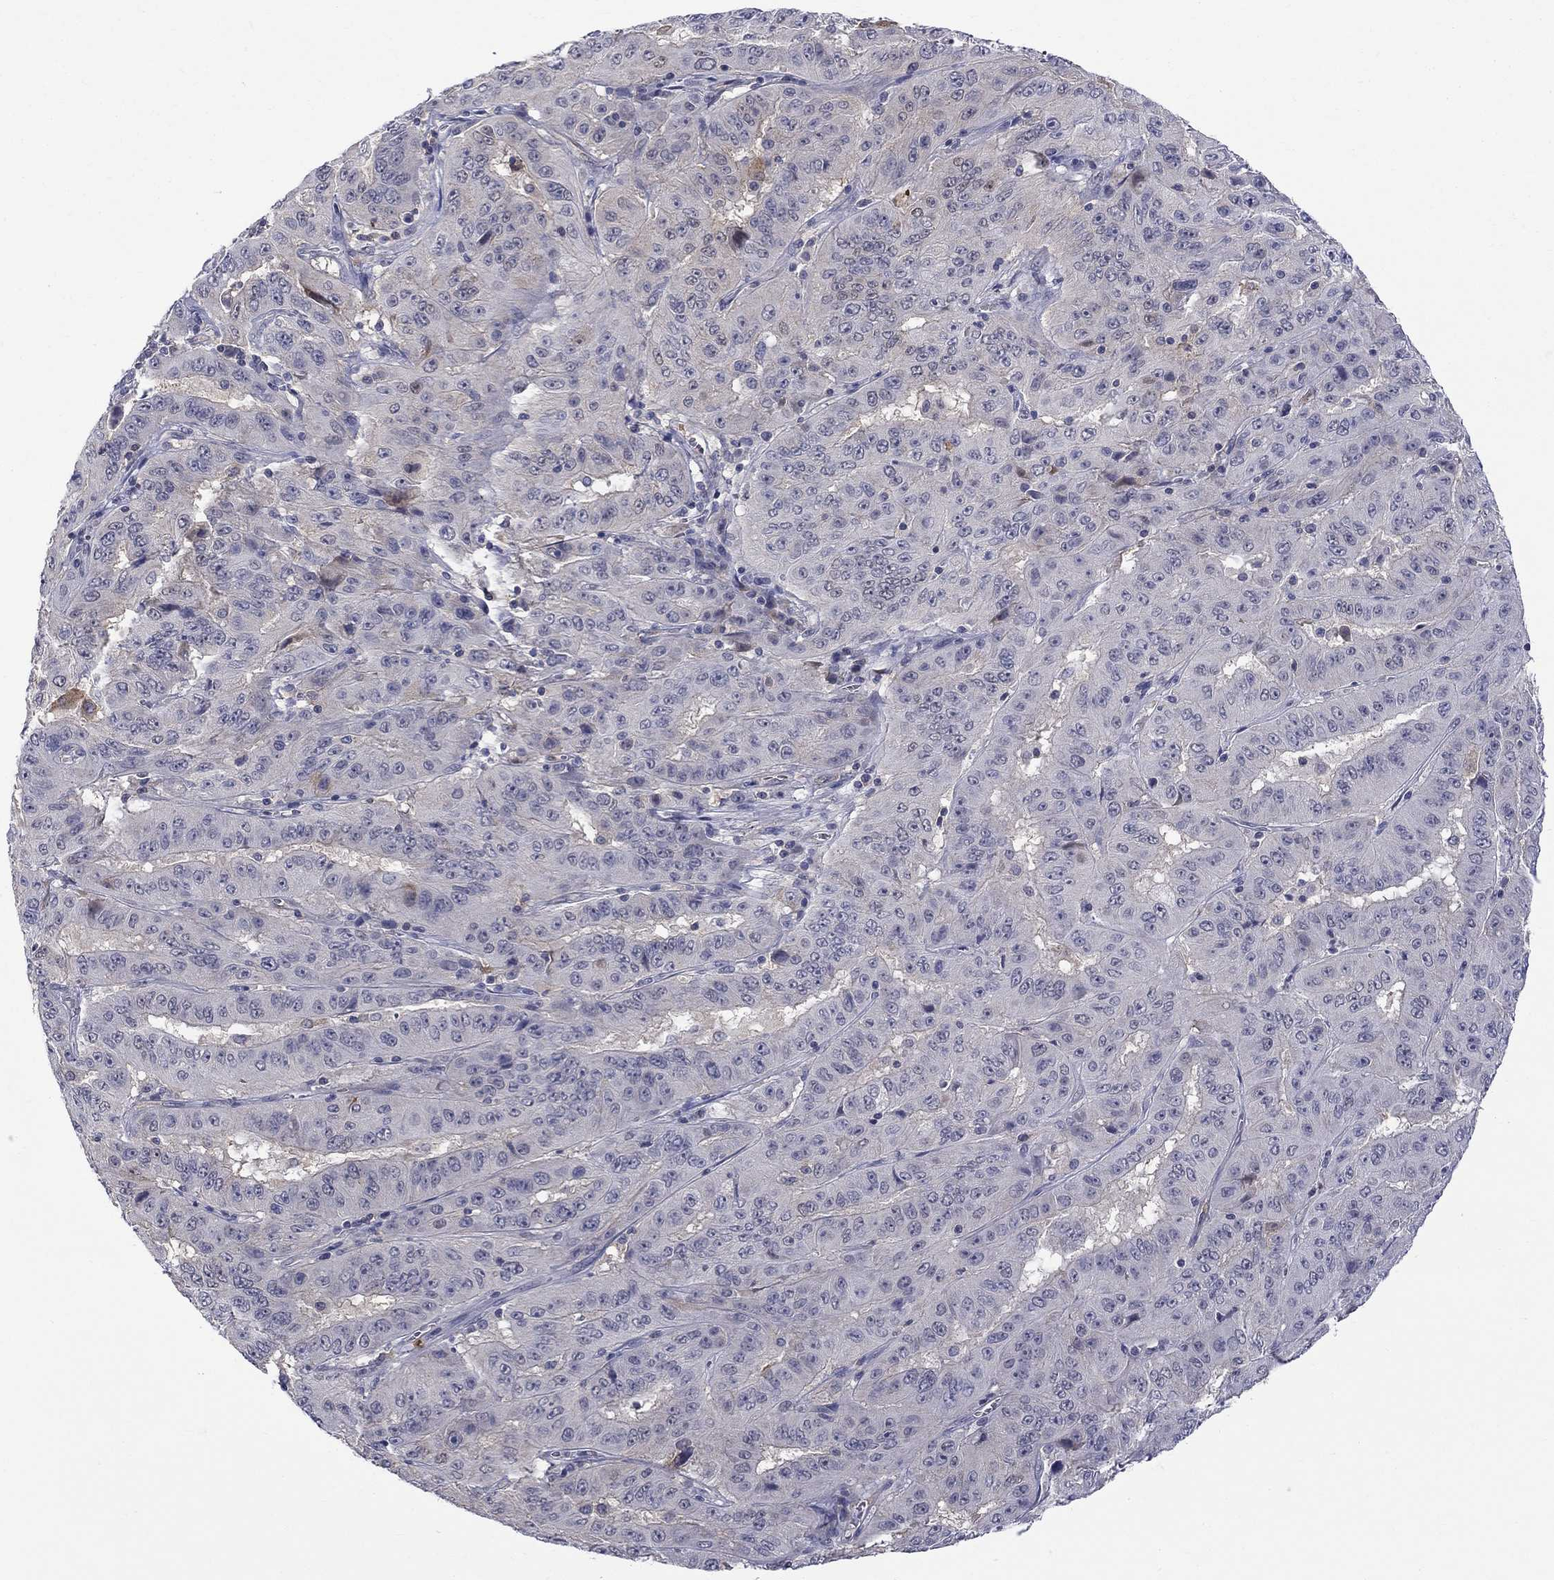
{"staining": {"intensity": "weak", "quantity": "<25%", "location": "cytoplasmic/membranous"}, "tissue": "pancreatic cancer", "cell_type": "Tumor cells", "image_type": "cancer", "snomed": [{"axis": "morphology", "description": "Adenocarcinoma, NOS"}, {"axis": "topography", "description": "Pancreas"}], "caption": "Tumor cells are negative for brown protein staining in adenocarcinoma (pancreatic). Nuclei are stained in blue.", "gene": "PCBP3", "patient": {"sex": "male", "age": 63}}